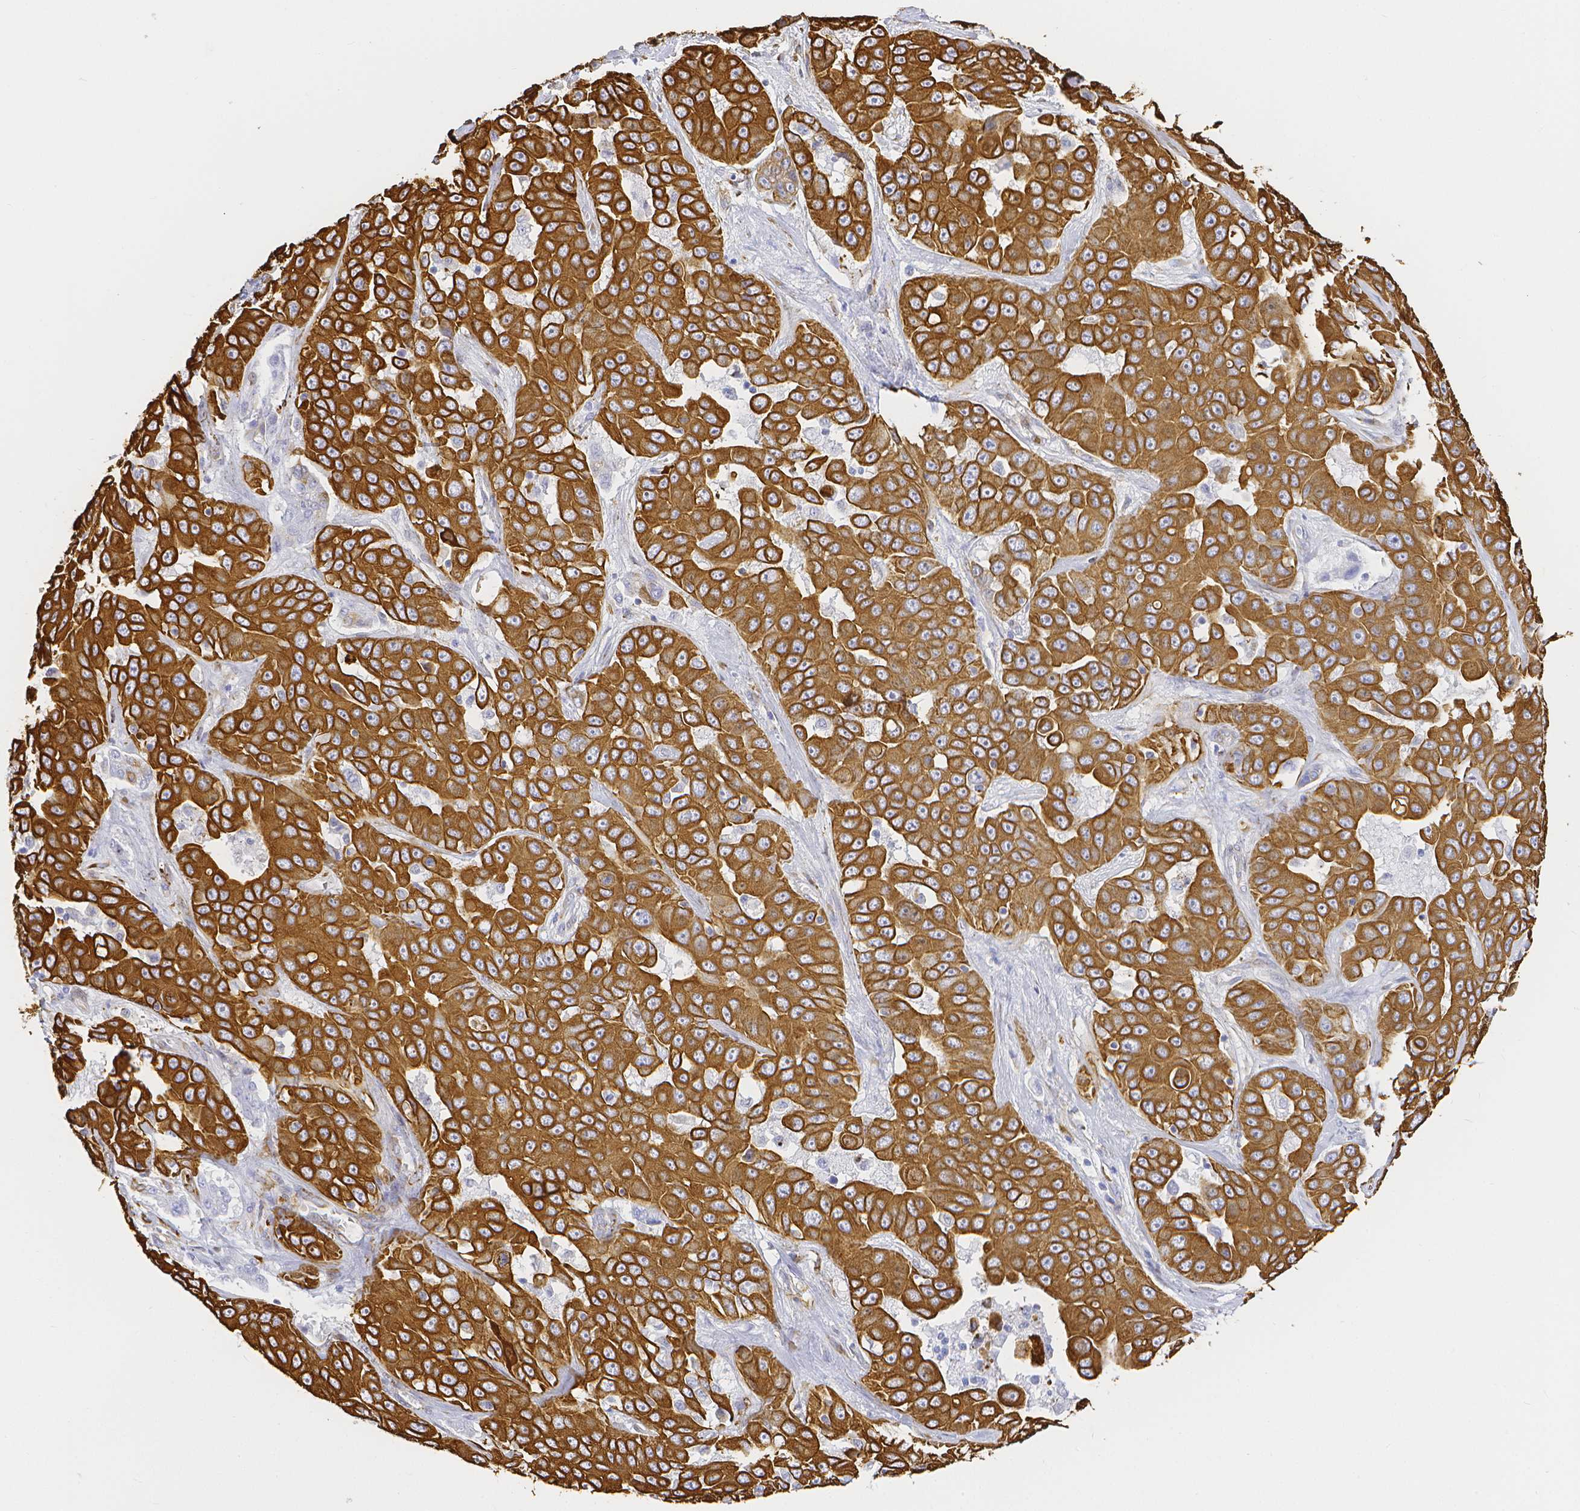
{"staining": {"intensity": "moderate", "quantity": ">75%", "location": "cytoplasmic/membranous"}, "tissue": "liver cancer", "cell_type": "Tumor cells", "image_type": "cancer", "snomed": [{"axis": "morphology", "description": "Cholangiocarcinoma"}, {"axis": "topography", "description": "Liver"}], "caption": "A brown stain labels moderate cytoplasmic/membranous expression of a protein in human liver cancer tumor cells.", "gene": "SMURF1", "patient": {"sex": "female", "age": 52}}